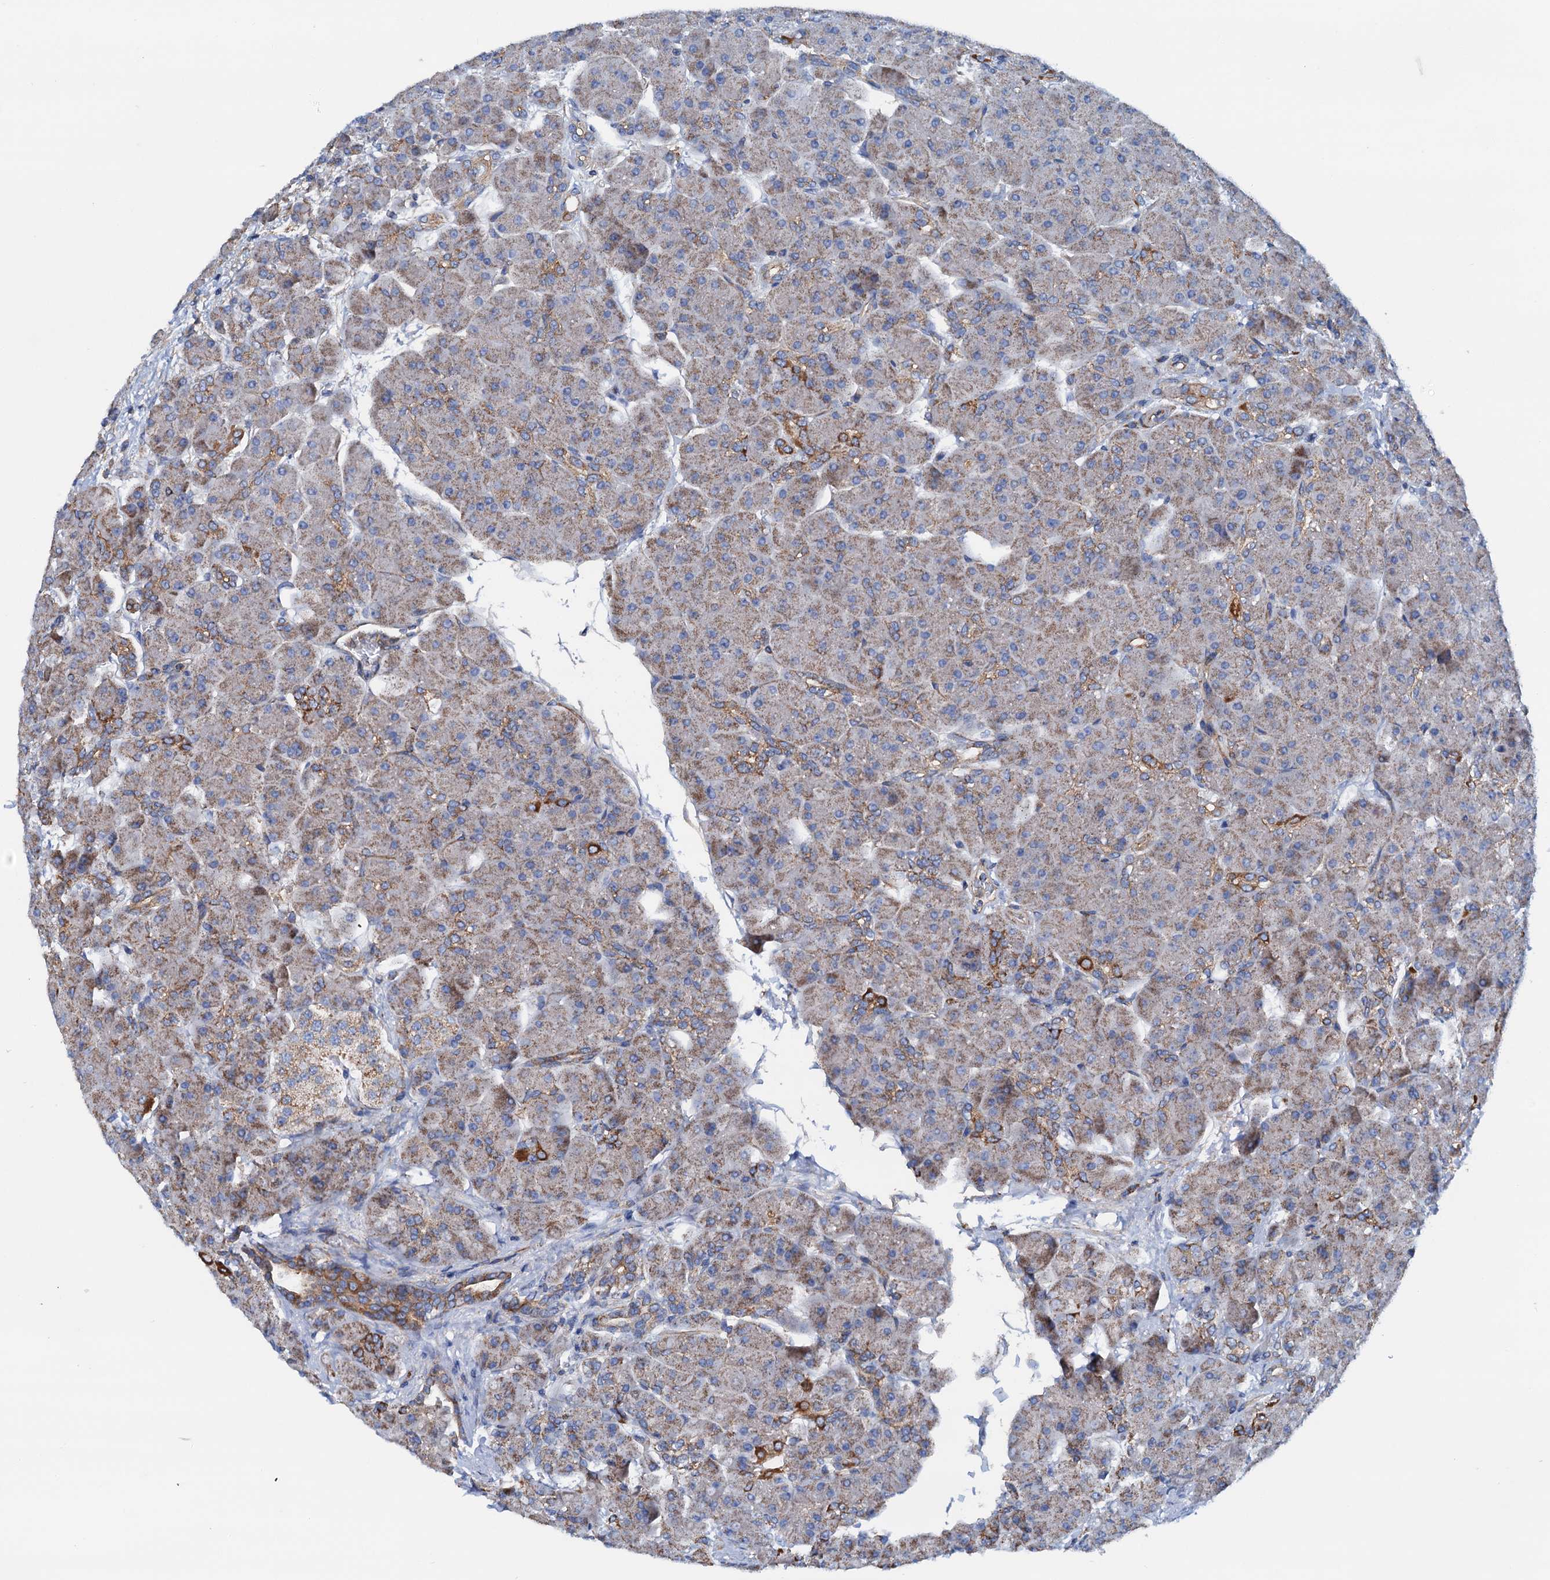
{"staining": {"intensity": "moderate", "quantity": "25%-75%", "location": "cytoplasmic/membranous"}, "tissue": "pancreas", "cell_type": "Exocrine glandular cells", "image_type": "normal", "snomed": [{"axis": "morphology", "description": "Normal tissue, NOS"}, {"axis": "topography", "description": "Pancreas"}], "caption": "This micrograph reveals immunohistochemistry staining of normal human pancreas, with medium moderate cytoplasmic/membranous expression in approximately 25%-75% of exocrine glandular cells.", "gene": "RASSF9", "patient": {"sex": "male", "age": 66}}